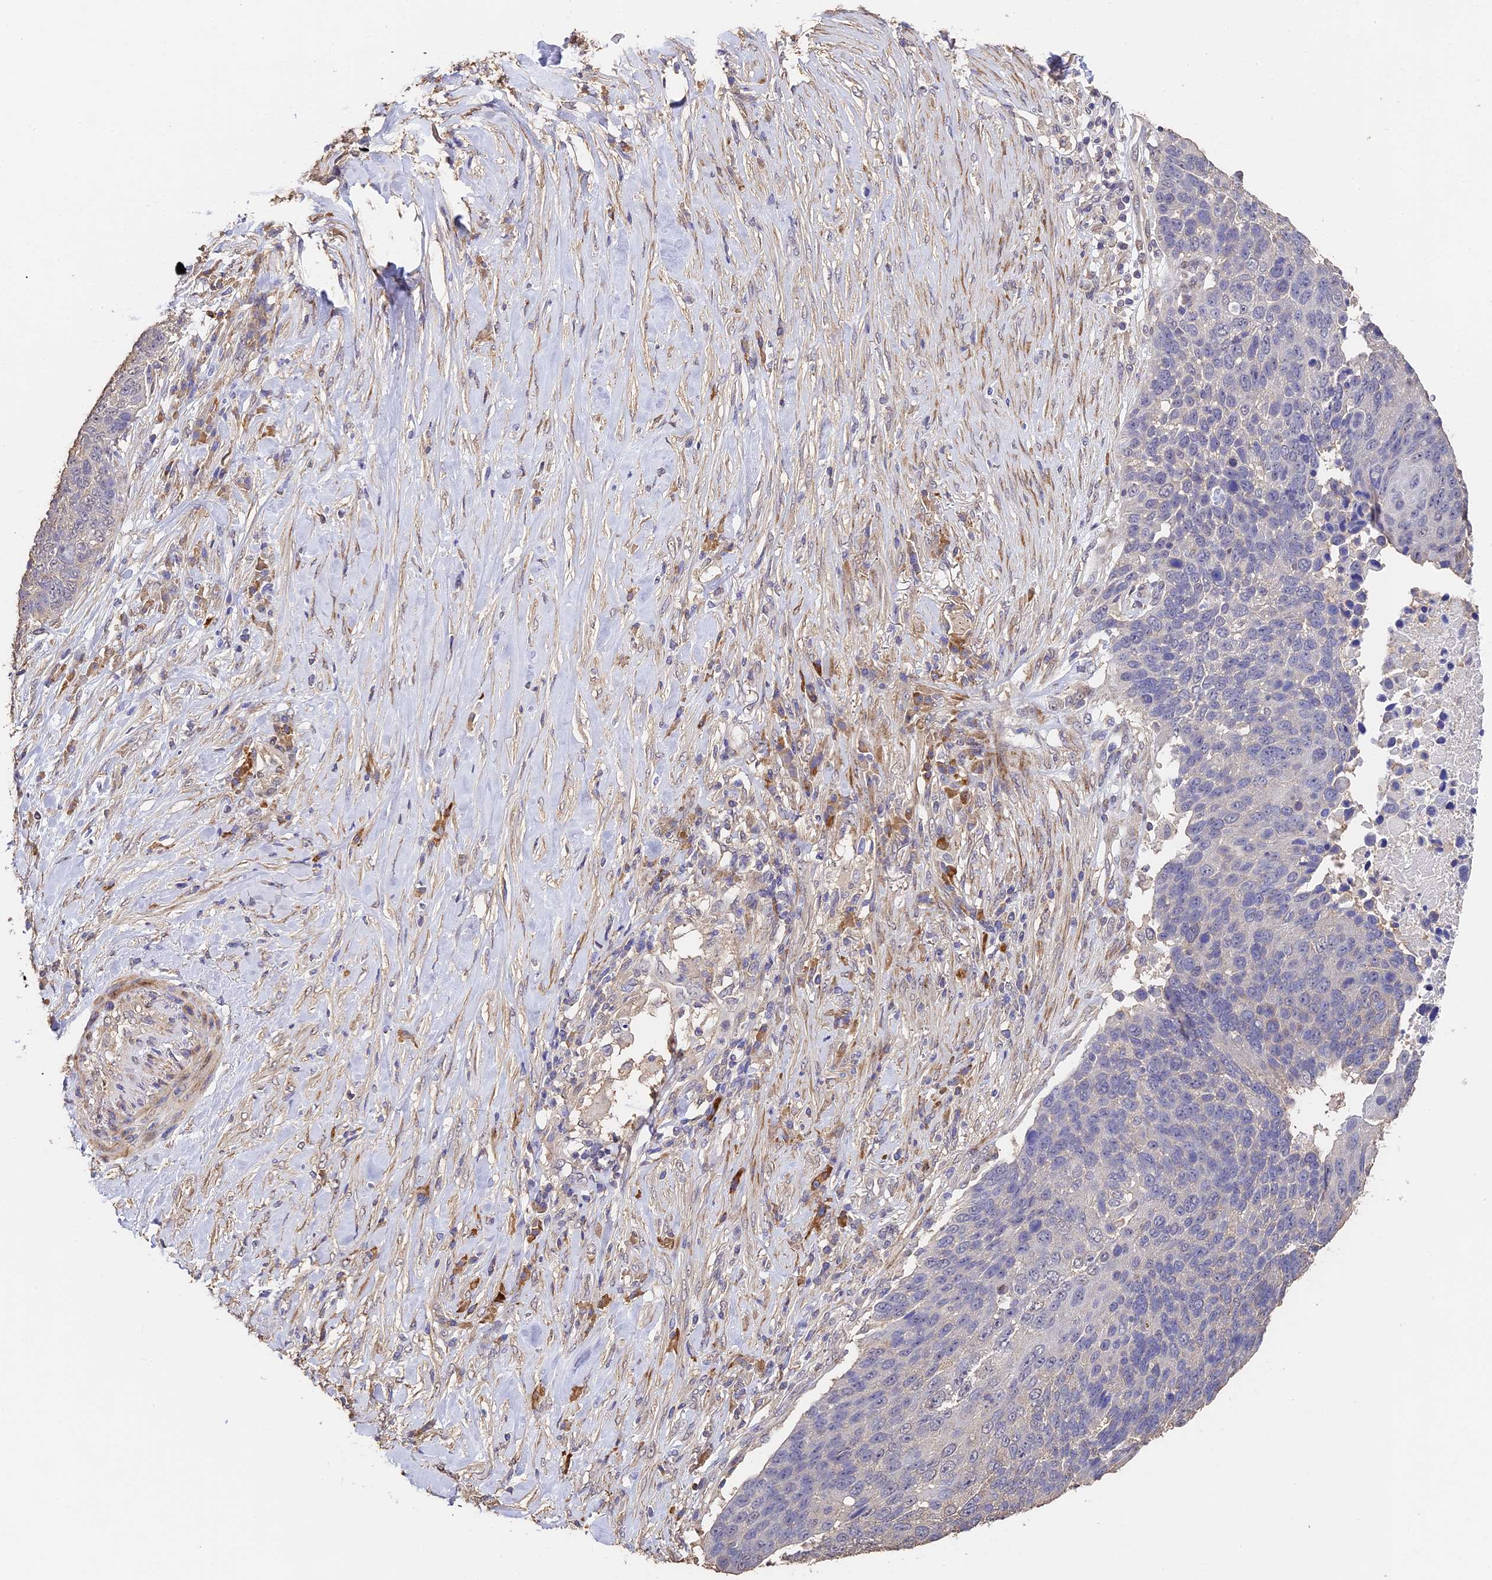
{"staining": {"intensity": "negative", "quantity": "none", "location": "none"}, "tissue": "lung cancer", "cell_type": "Tumor cells", "image_type": "cancer", "snomed": [{"axis": "morphology", "description": "Normal tissue, NOS"}, {"axis": "morphology", "description": "Squamous cell carcinoma, NOS"}, {"axis": "topography", "description": "Lymph node"}, {"axis": "topography", "description": "Lung"}], "caption": "Human squamous cell carcinoma (lung) stained for a protein using immunohistochemistry displays no expression in tumor cells.", "gene": "SLC11A1", "patient": {"sex": "male", "age": 66}}